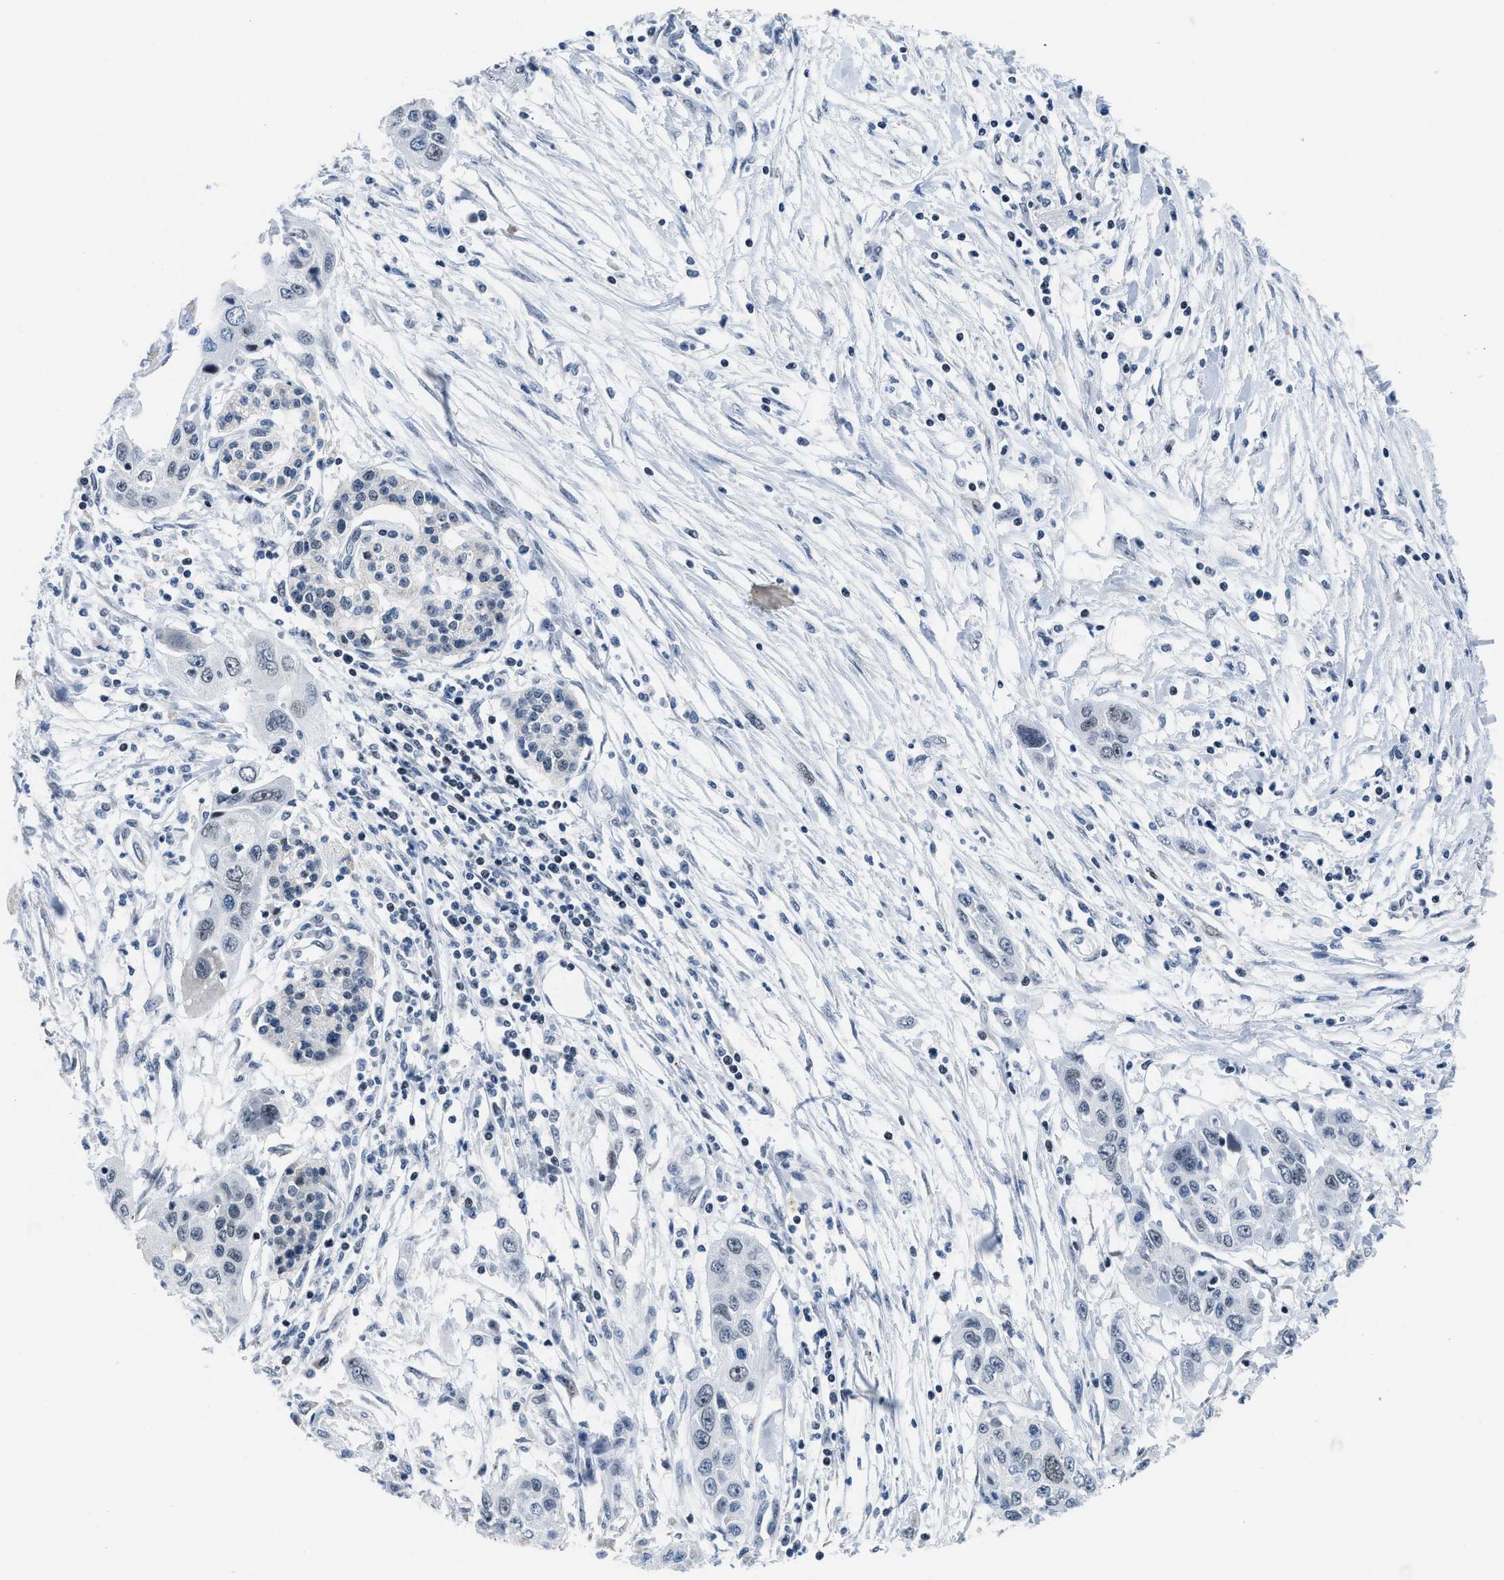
{"staining": {"intensity": "negative", "quantity": "none", "location": "none"}, "tissue": "pancreatic cancer", "cell_type": "Tumor cells", "image_type": "cancer", "snomed": [{"axis": "morphology", "description": "Adenocarcinoma, NOS"}, {"axis": "topography", "description": "Pancreas"}], "caption": "Protein analysis of pancreatic adenocarcinoma shows no significant positivity in tumor cells. (Stains: DAB immunohistochemistry with hematoxylin counter stain, Microscopy: brightfield microscopy at high magnification).", "gene": "TERF2IP", "patient": {"sex": "female", "age": 70}}